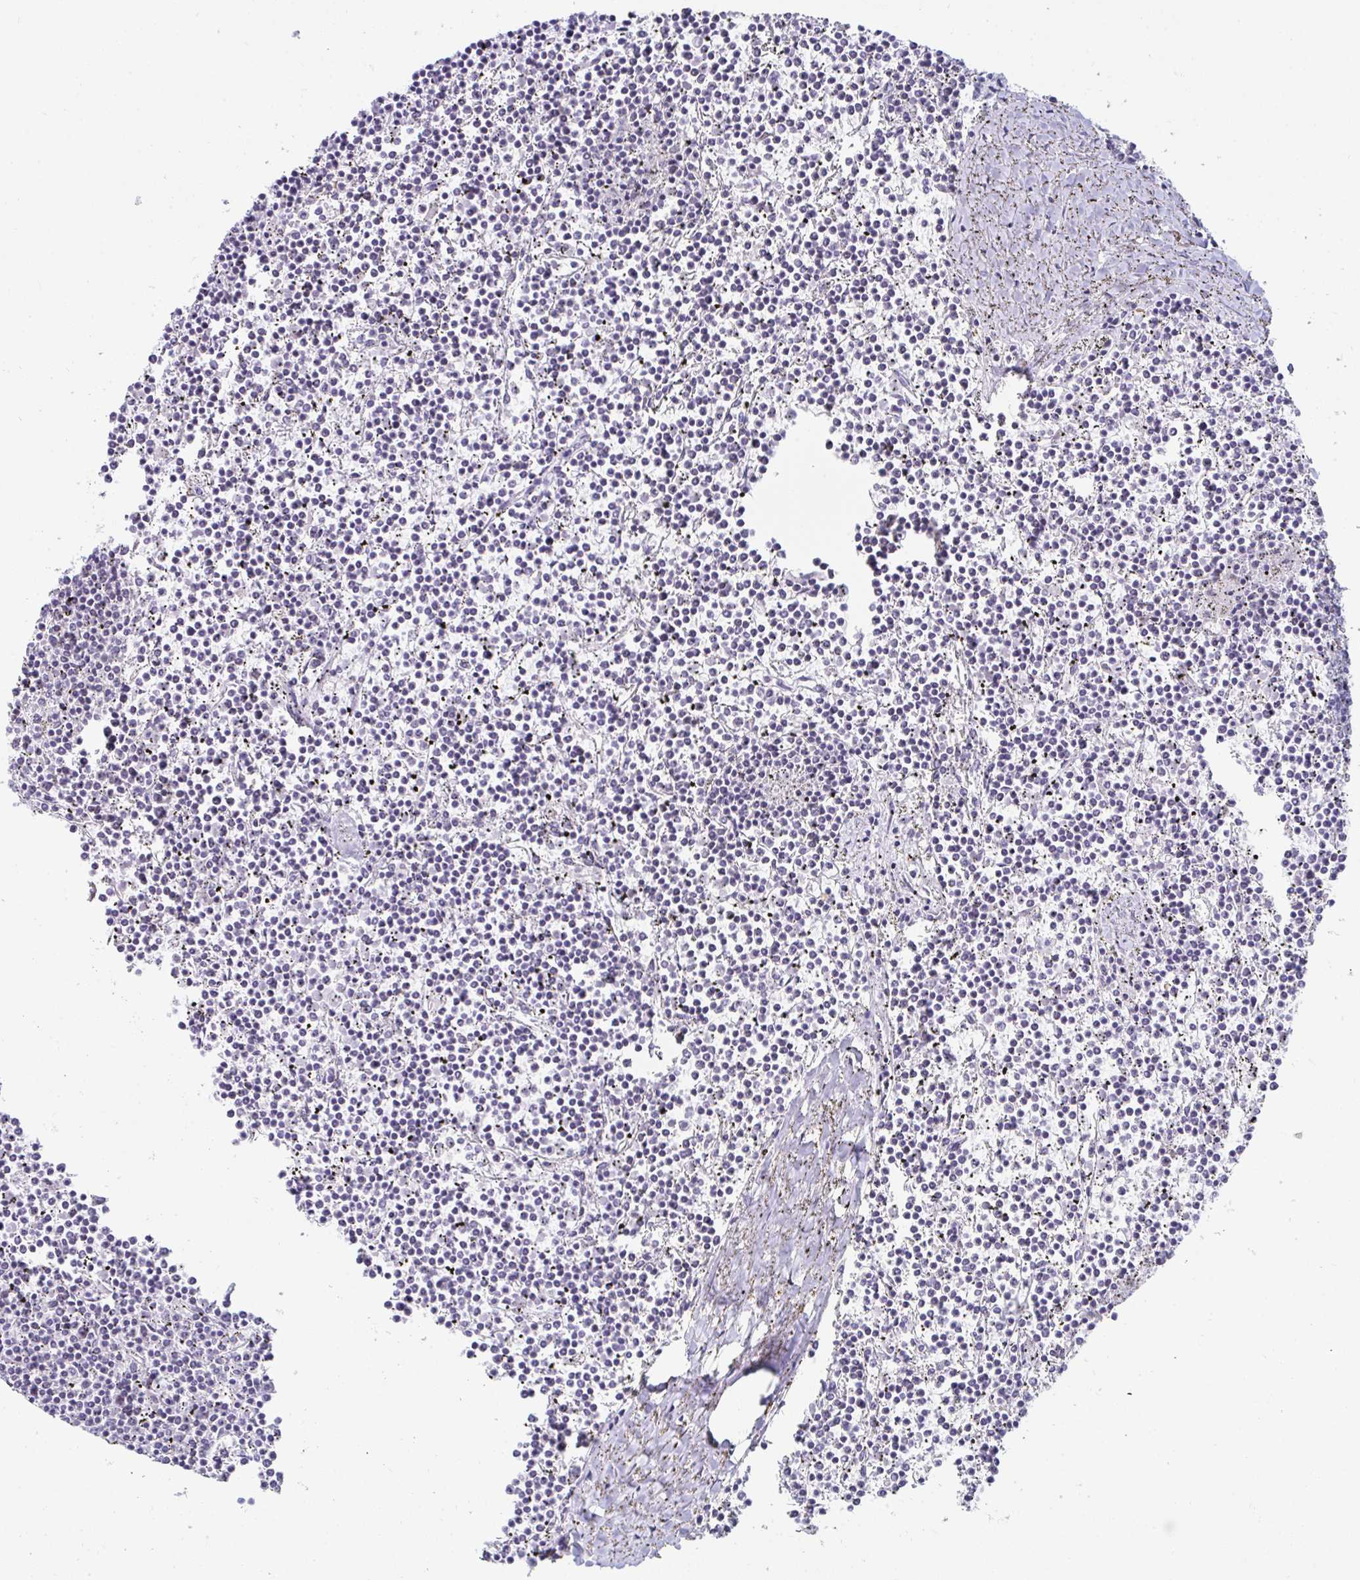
{"staining": {"intensity": "negative", "quantity": "none", "location": "none"}, "tissue": "lymphoma", "cell_type": "Tumor cells", "image_type": "cancer", "snomed": [{"axis": "morphology", "description": "Malignant lymphoma, non-Hodgkin's type, Low grade"}, {"axis": "topography", "description": "Spleen"}], "caption": "Immunohistochemistry (IHC) image of neoplastic tissue: human lymphoma stained with DAB (3,3'-diaminobenzidine) exhibits no significant protein positivity in tumor cells.", "gene": "NOP10", "patient": {"sex": "female", "age": 19}}